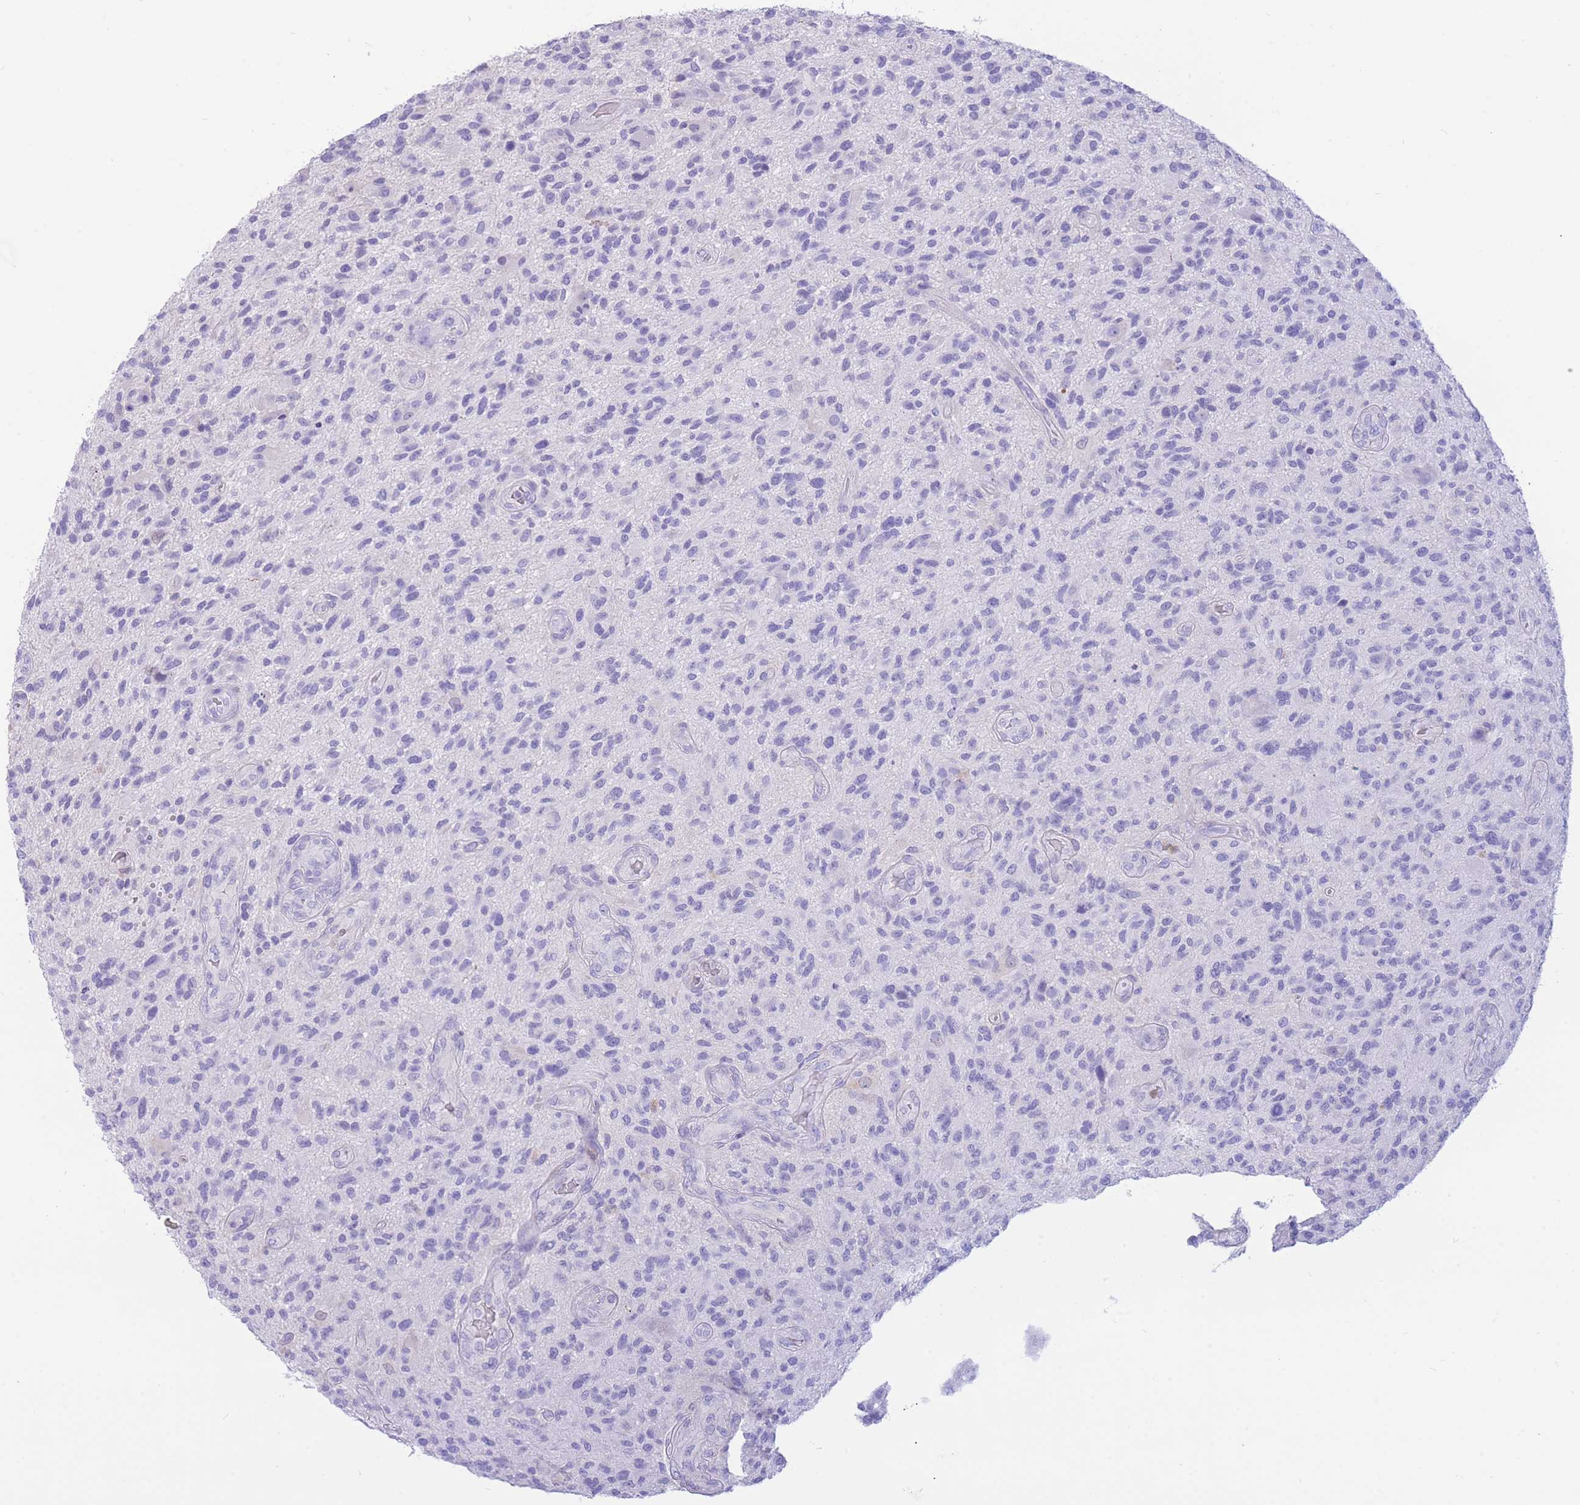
{"staining": {"intensity": "negative", "quantity": "none", "location": "none"}, "tissue": "glioma", "cell_type": "Tumor cells", "image_type": "cancer", "snomed": [{"axis": "morphology", "description": "Glioma, malignant, High grade"}, {"axis": "topography", "description": "Brain"}], "caption": "Tumor cells show no significant protein positivity in malignant high-grade glioma.", "gene": "SULT1A1", "patient": {"sex": "male", "age": 47}}